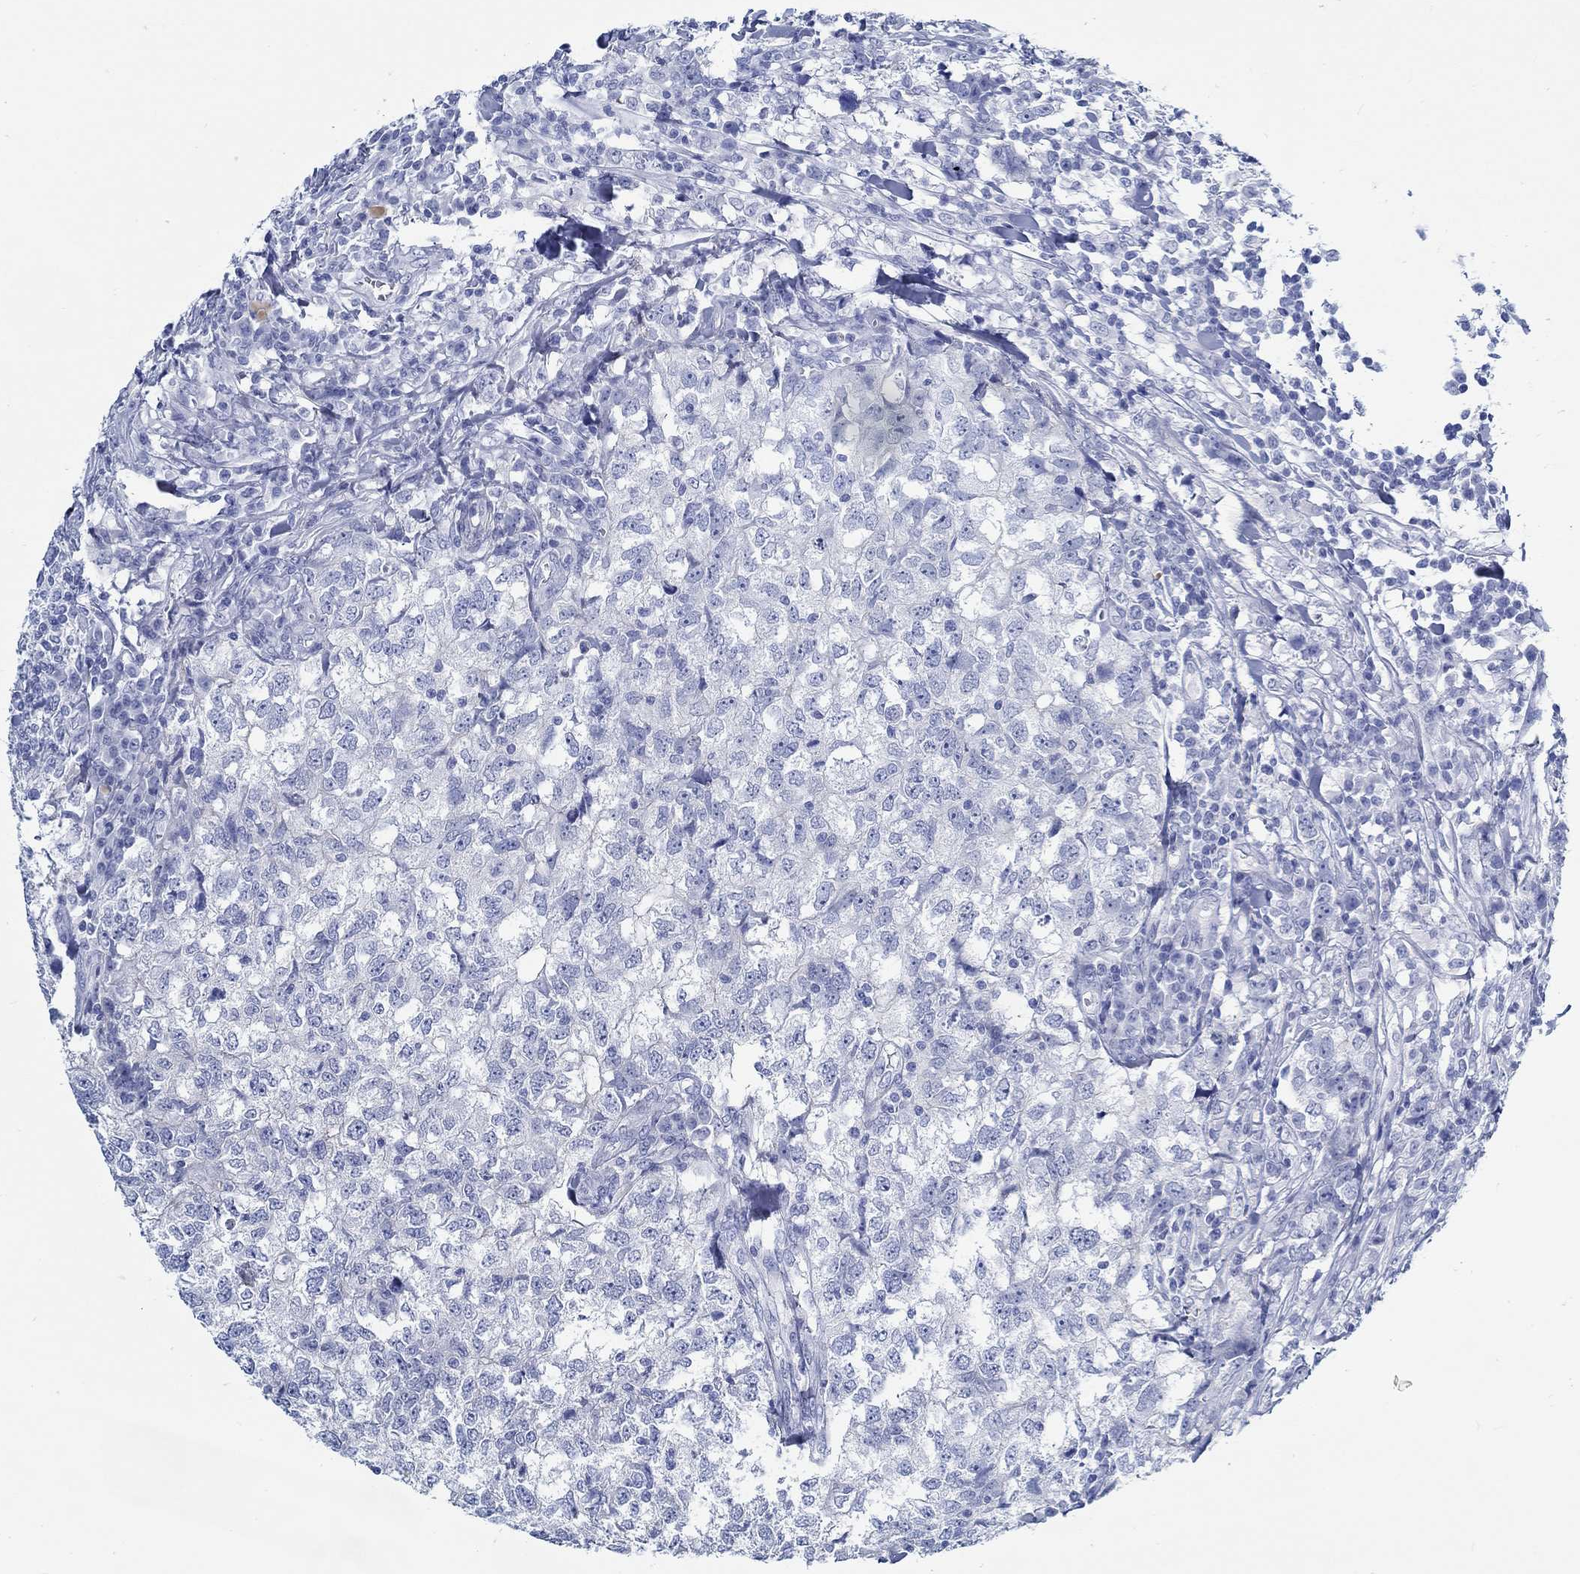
{"staining": {"intensity": "negative", "quantity": "none", "location": "none"}, "tissue": "breast cancer", "cell_type": "Tumor cells", "image_type": "cancer", "snomed": [{"axis": "morphology", "description": "Duct carcinoma"}, {"axis": "topography", "description": "Breast"}], "caption": "This is an immunohistochemistry (IHC) image of human infiltrating ductal carcinoma (breast). There is no expression in tumor cells.", "gene": "RD3L", "patient": {"sex": "female", "age": 30}}